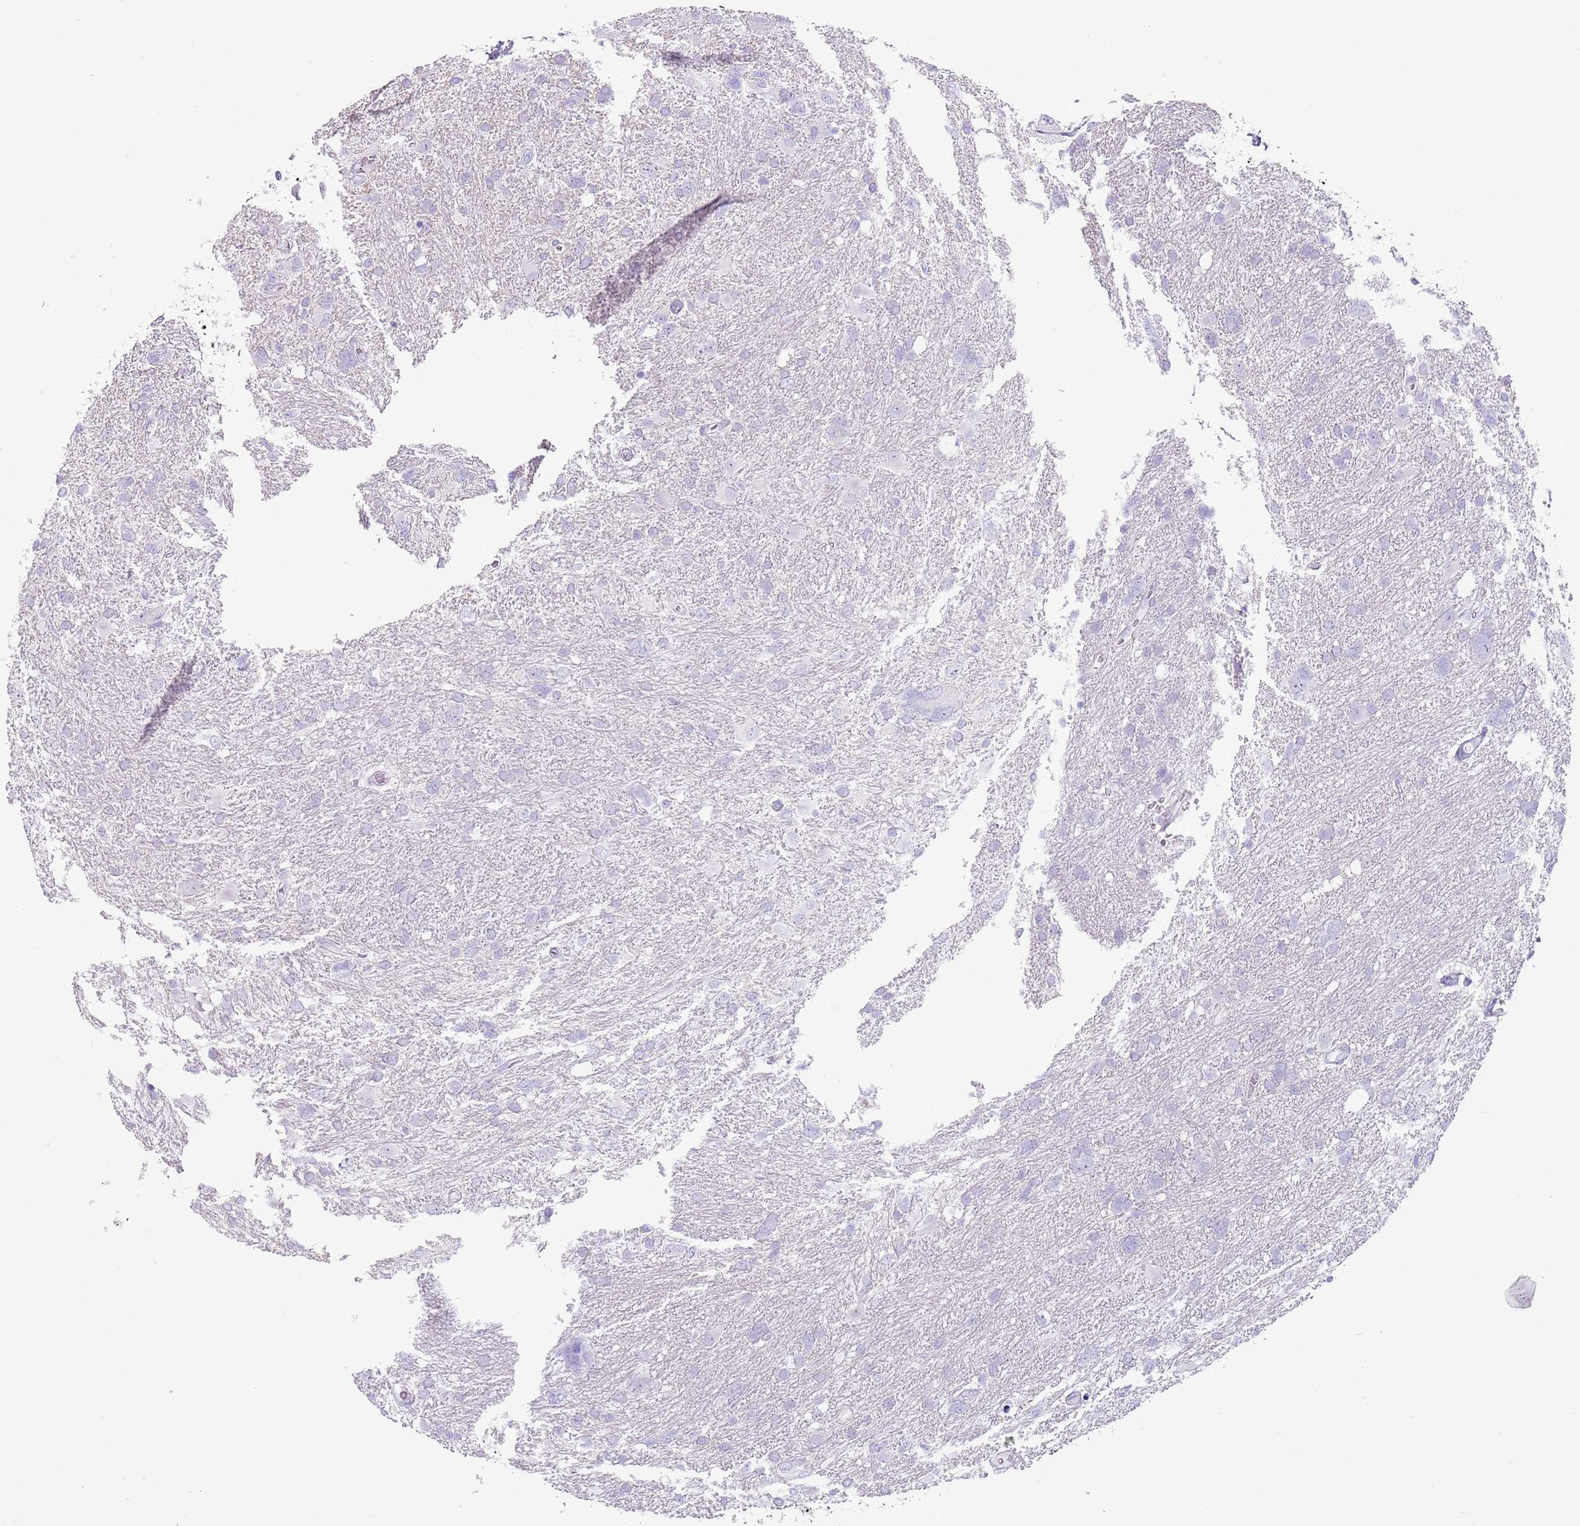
{"staining": {"intensity": "negative", "quantity": "none", "location": "none"}, "tissue": "glioma", "cell_type": "Tumor cells", "image_type": "cancer", "snomed": [{"axis": "morphology", "description": "Glioma, malignant, High grade"}, {"axis": "topography", "description": "Brain"}], "caption": "Immunohistochemical staining of human glioma exhibits no significant expression in tumor cells.", "gene": "CD177", "patient": {"sex": "male", "age": 61}}